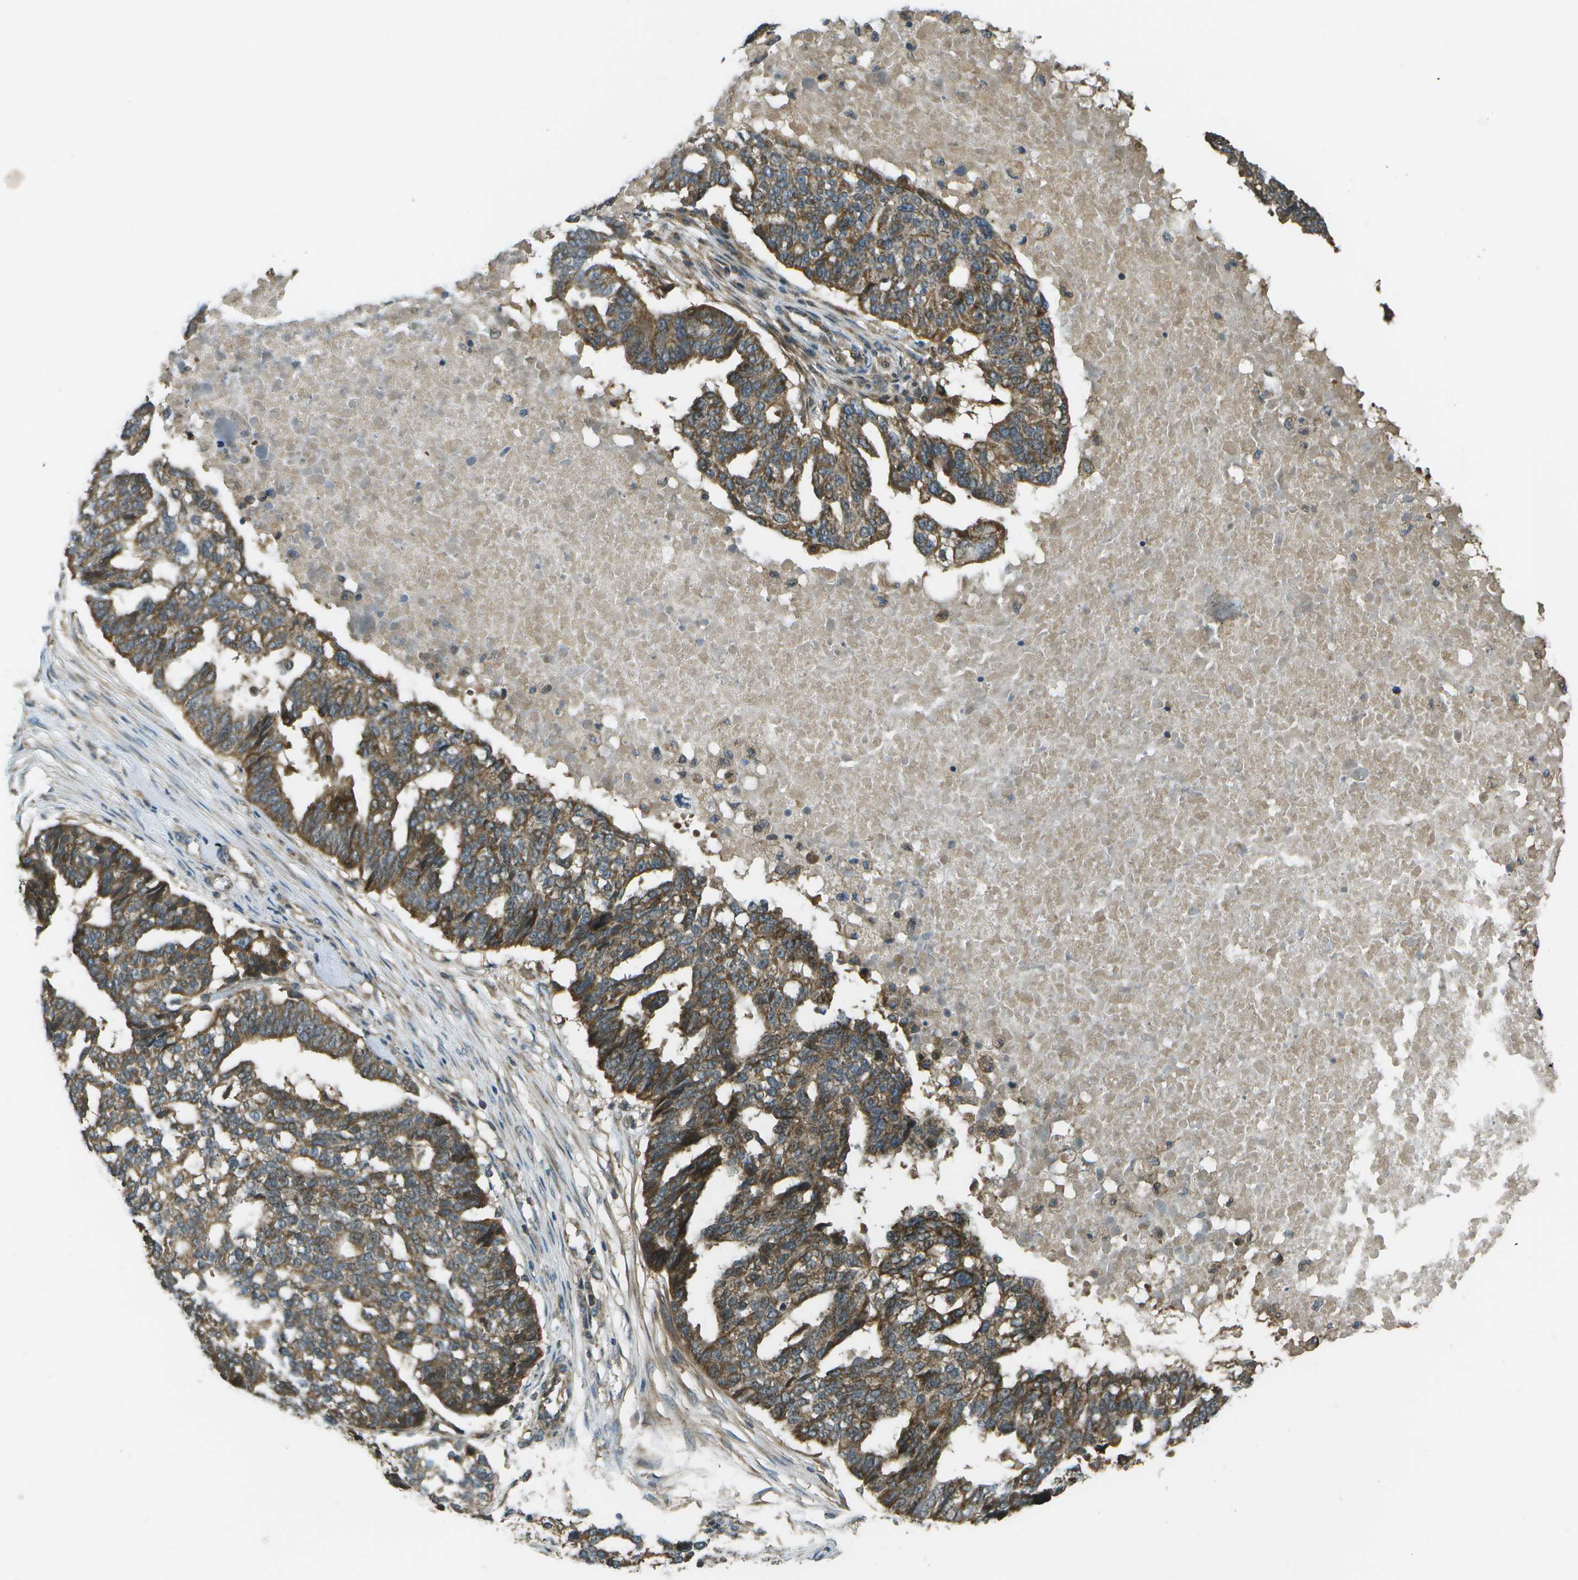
{"staining": {"intensity": "moderate", "quantity": ">75%", "location": "cytoplasmic/membranous"}, "tissue": "ovarian cancer", "cell_type": "Tumor cells", "image_type": "cancer", "snomed": [{"axis": "morphology", "description": "Cystadenocarcinoma, serous, NOS"}, {"axis": "topography", "description": "Ovary"}], "caption": "Immunohistochemical staining of human ovarian serous cystadenocarcinoma reveals moderate cytoplasmic/membranous protein expression in approximately >75% of tumor cells. Using DAB (3,3'-diaminobenzidine) (brown) and hematoxylin (blue) stains, captured at high magnification using brightfield microscopy.", "gene": "PLPBP", "patient": {"sex": "female", "age": 59}}